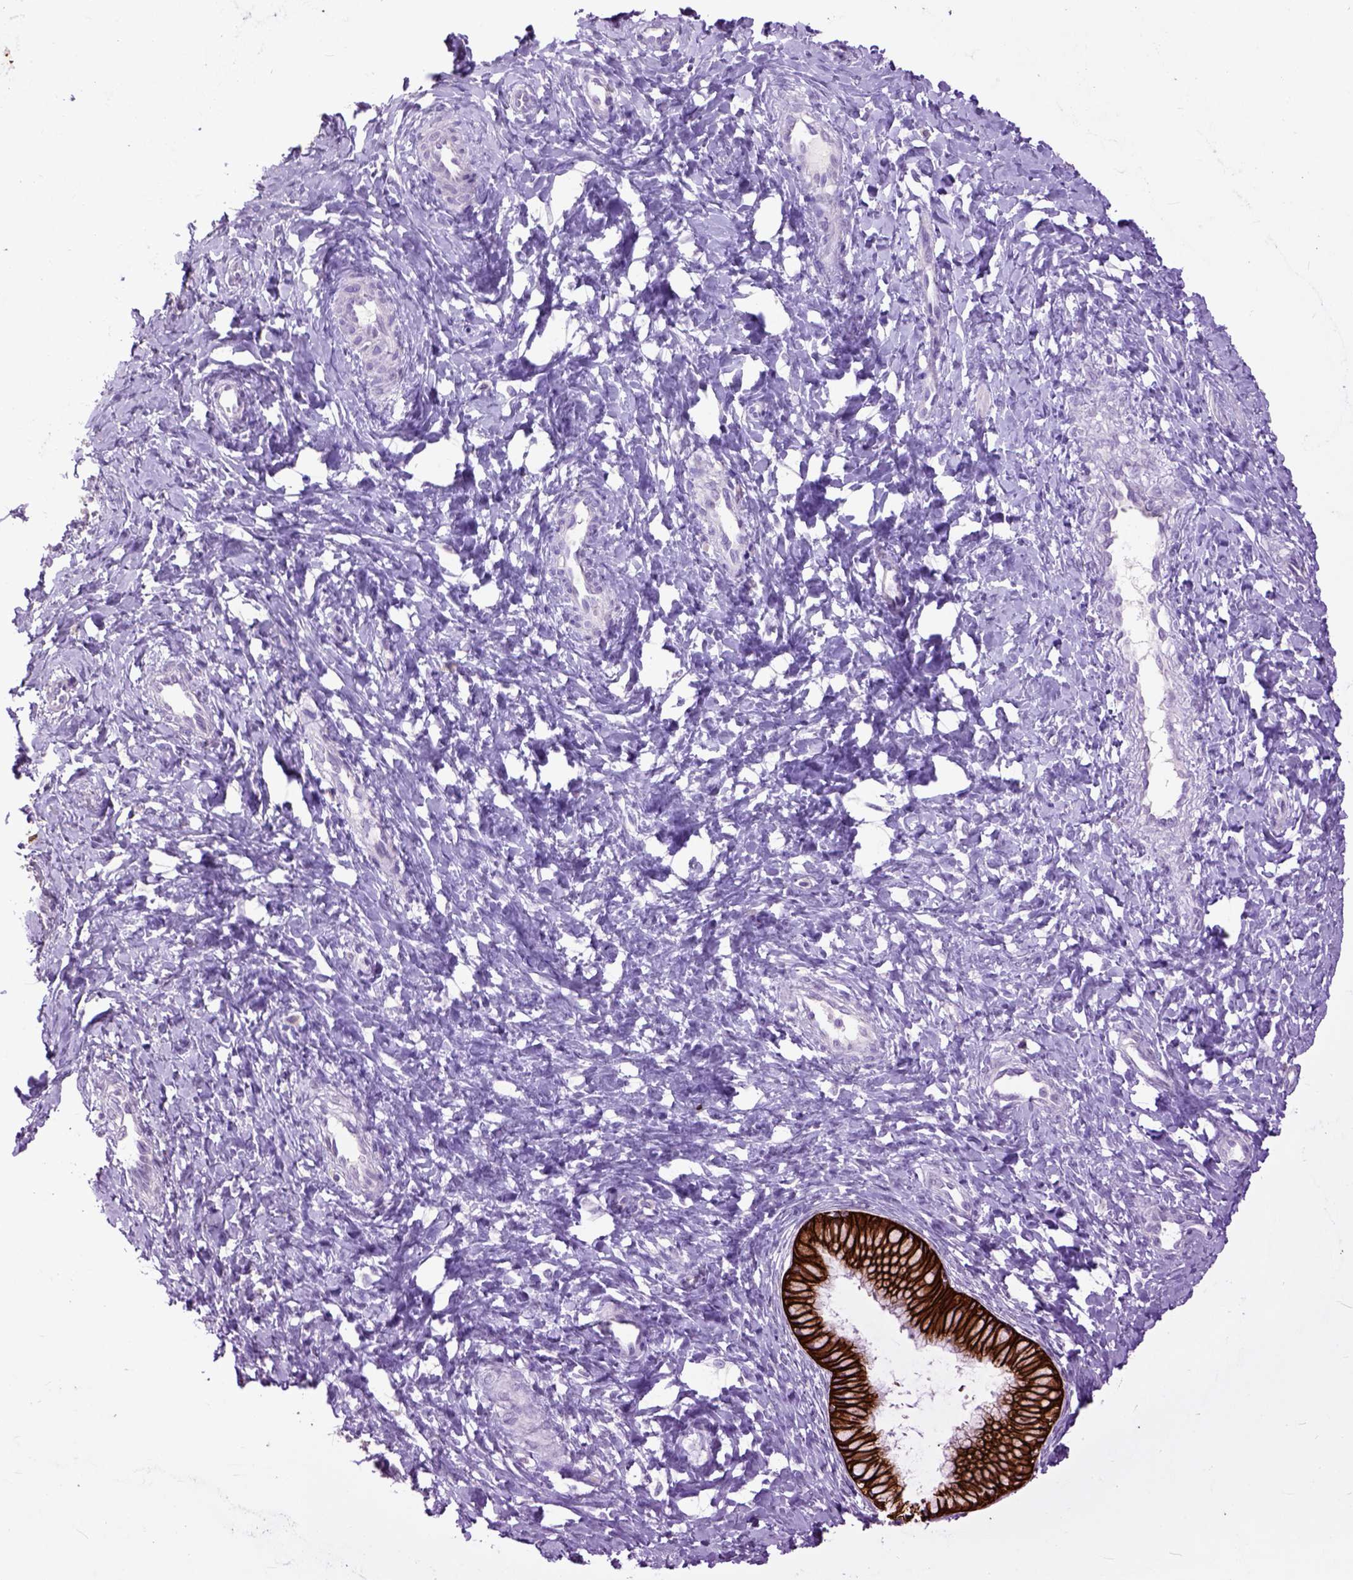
{"staining": {"intensity": "strong", "quantity": ">75%", "location": "cytoplasmic/membranous"}, "tissue": "cervix", "cell_type": "Glandular cells", "image_type": "normal", "snomed": [{"axis": "morphology", "description": "Normal tissue, NOS"}, {"axis": "topography", "description": "Cervix"}], "caption": "Cervix stained with immunohistochemistry (IHC) reveals strong cytoplasmic/membranous positivity in approximately >75% of glandular cells. The staining was performed using DAB (3,3'-diaminobenzidine) to visualize the protein expression in brown, while the nuclei were stained in blue with hematoxylin (Magnification: 20x).", "gene": "RAB25", "patient": {"sex": "female", "age": 37}}